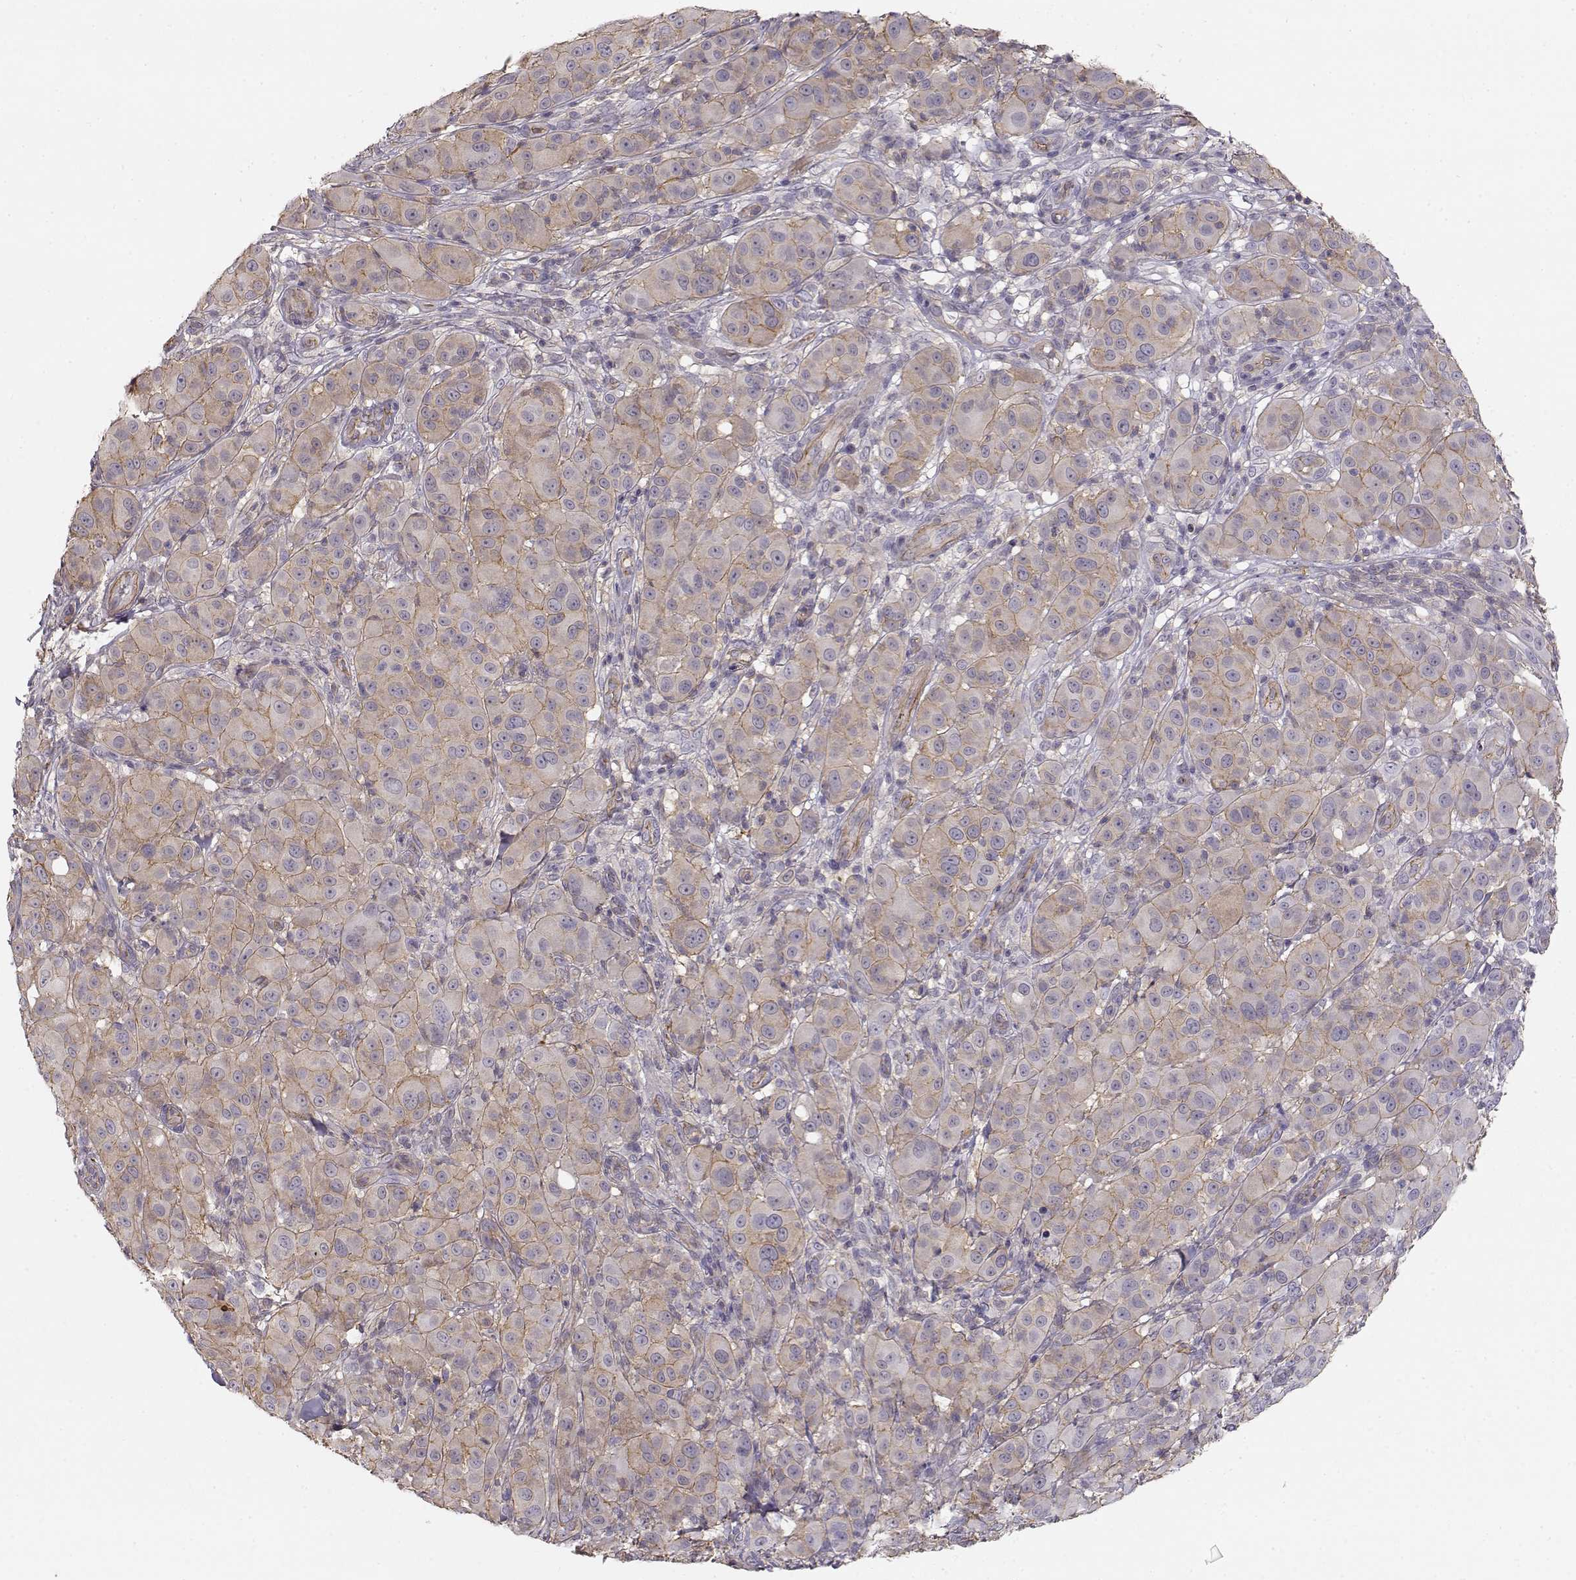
{"staining": {"intensity": "weak", "quantity": "25%-75%", "location": "cytoplasmic/membranous"}, "tissue": "melanoma", "cell_type": "Tumor cells", "image_type": "cancer", "snomed": [{"axis": "morphology", "description": "Malignant melanoma, NOS"}, {"axis": "topography", "description": "Skin"}], "caption": "Immunohistochemistry photomicrograph of human melanoma stained for a protein (brown), which shows low levels of weak cytoplasmic/membranous expression in about 25%-75% of tumor cells.", "gene": "DAPL1", "patient": {"sex": "female", "age": 87}}